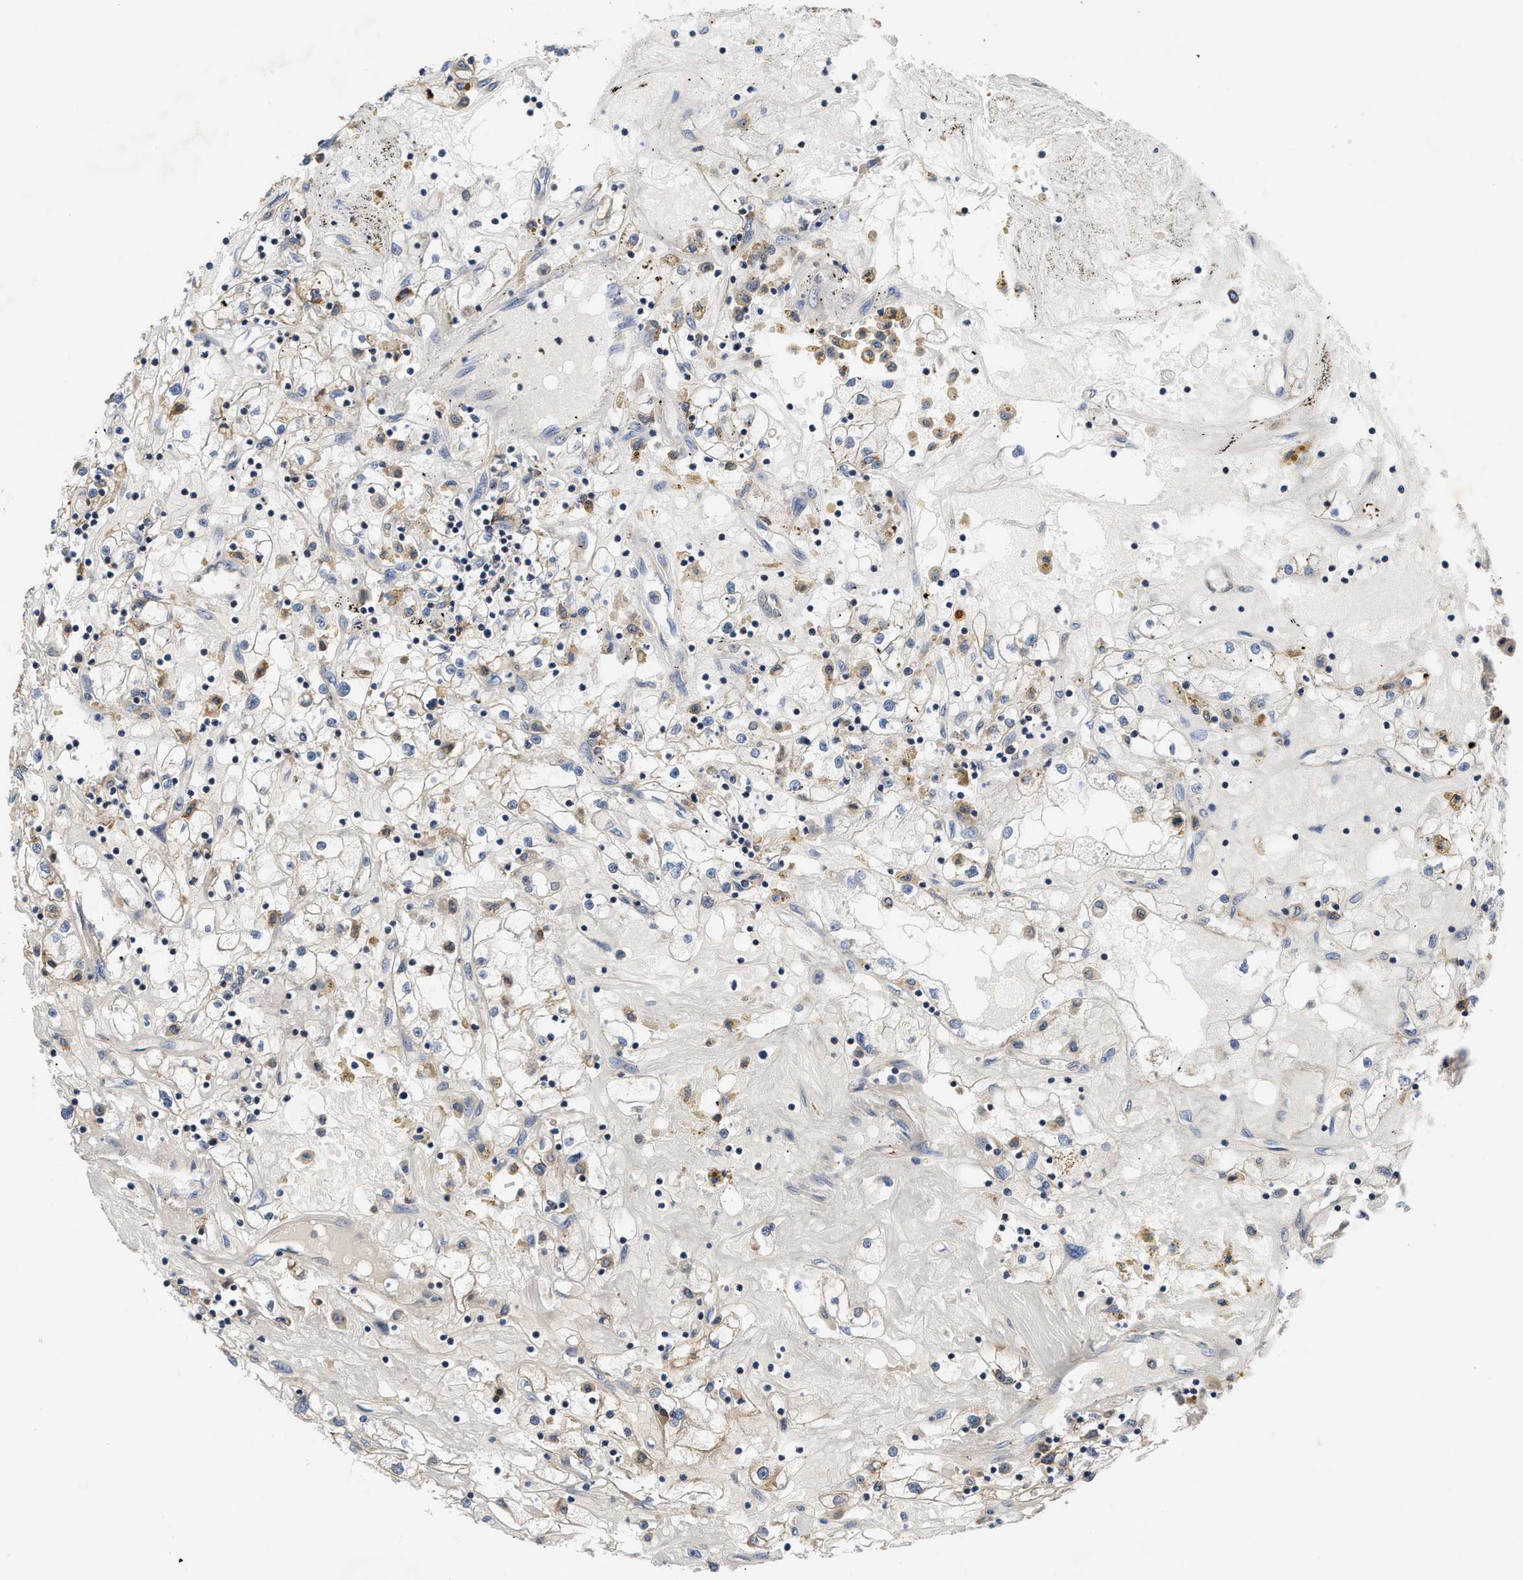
{"staining": {"intensity": "negative", "quantity": "none", "location": "none"}, "tissue": "renal cancer", "cell_type": "Tumor cells", "image_type": "cancer", "snomed": [{"axis": "morphology", "description": "Adenocarcinoma, NOS"}, {"axis": "topography", "description": "Kidney"}], "caption": "Tumor cells are negative for brown protein staining in renal adenocarcinoma. (IHC, brightfield microscopy, high magnification).", "gene": "HDHD3", "patient": {"sex": "male", "age": 56}}